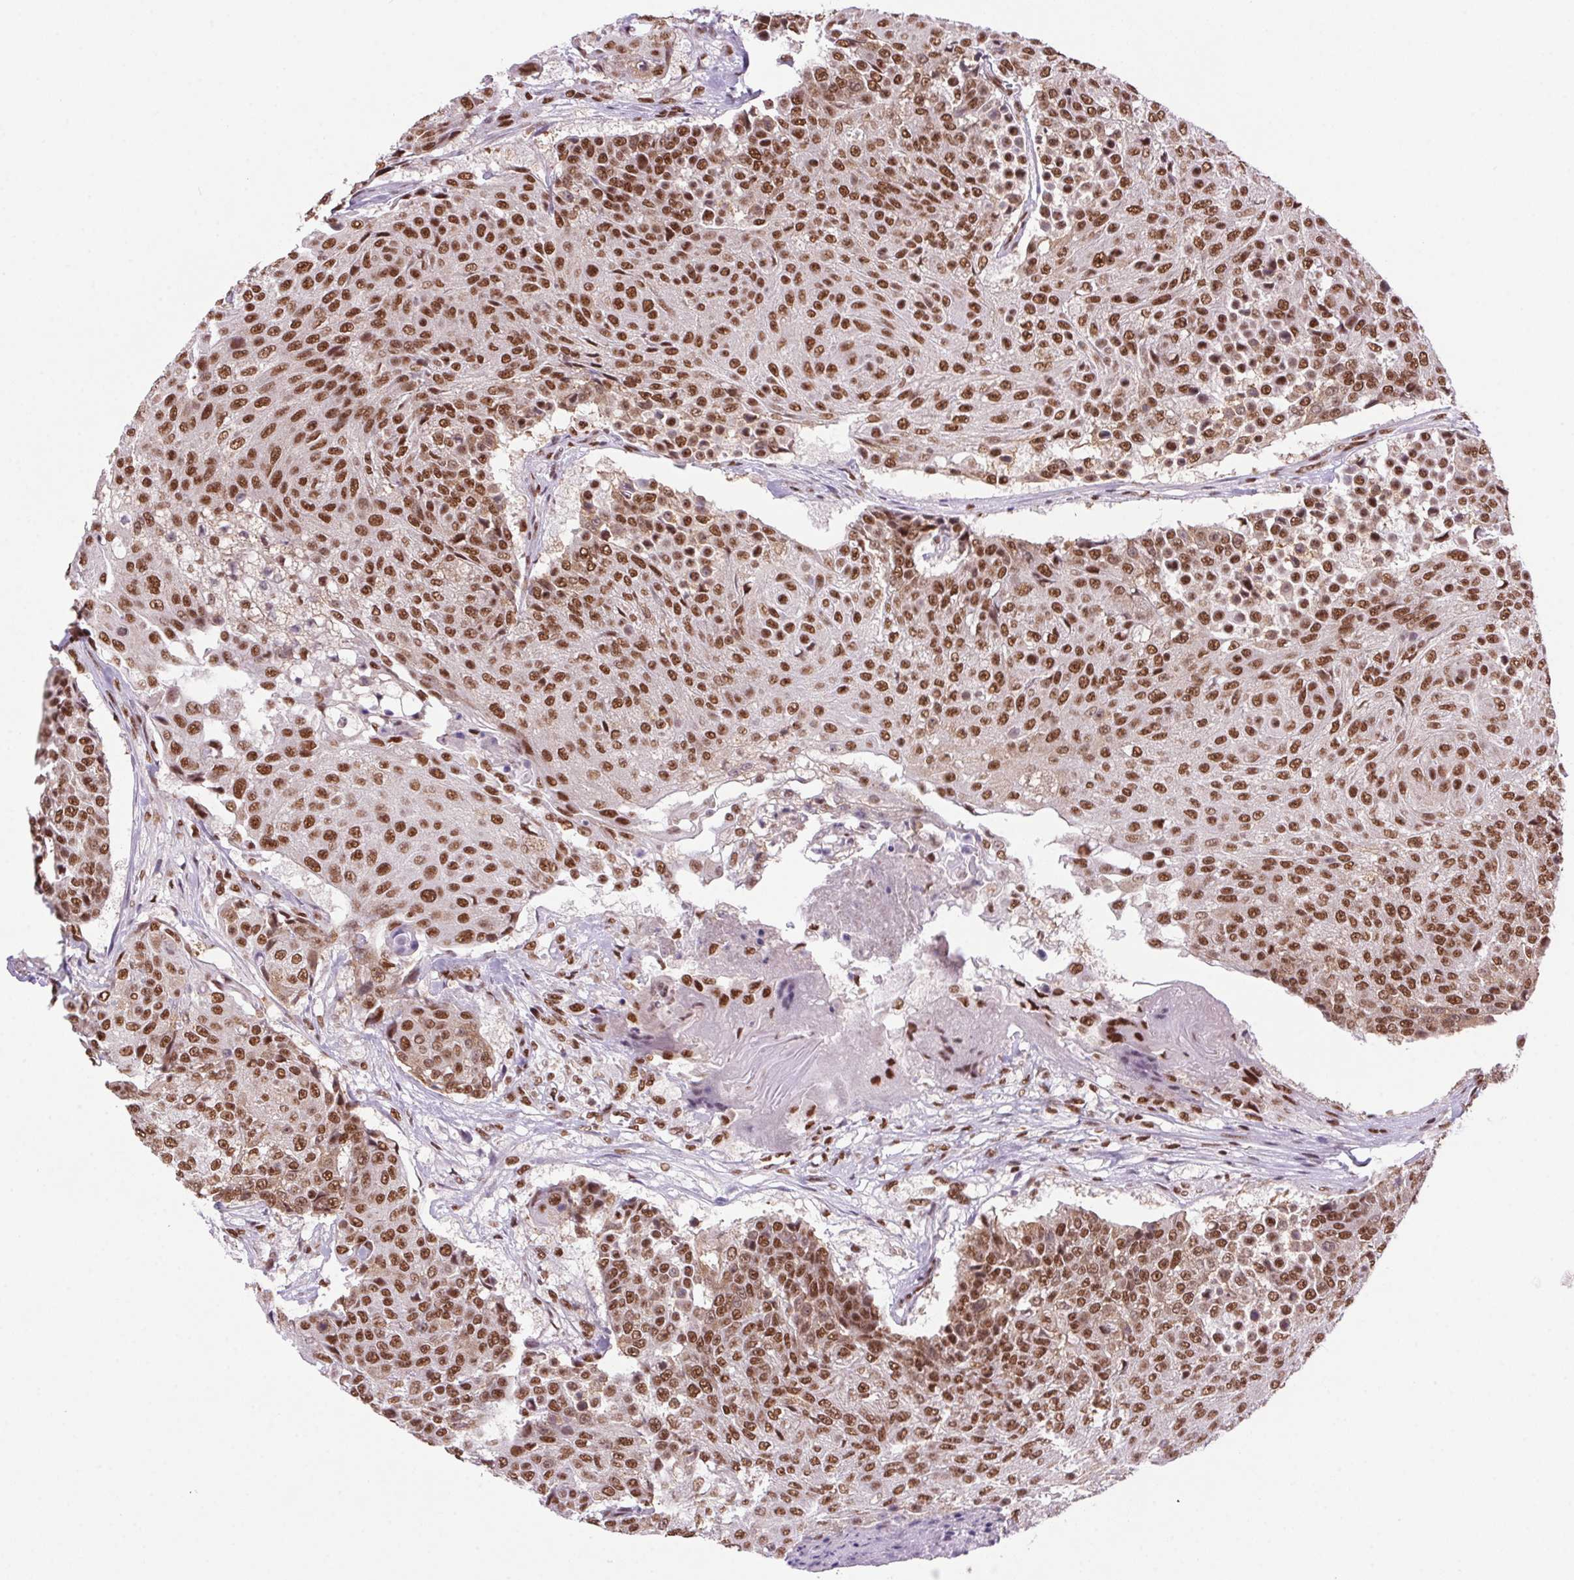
{"staining": {"intensity": "strong", "quantity": ">75%", "location": "nuclear"}, "tissue": "urothelial cancer", "cell_type": "Tumor cells", "image_type": "cancer", "snomed": [{"axis": "morphology", "description": "Urothelial carcinoma, High grade"}, {"axis": "topography", "description": "Urinary bladder"}], "caption": "Immunohistochemistry staining of urothelial carcinoma (high-grade), which shows high levels of strong nuclear staining in approximately >75% of tumor cells indicating strong nuclear protein expression. The staining was performed using DAB (brown) for protein detection and nuclei were counterstained in hematoxylin (blue).", "gene": "ZNF207", "patient": {"sex": "female", "age": 63}}